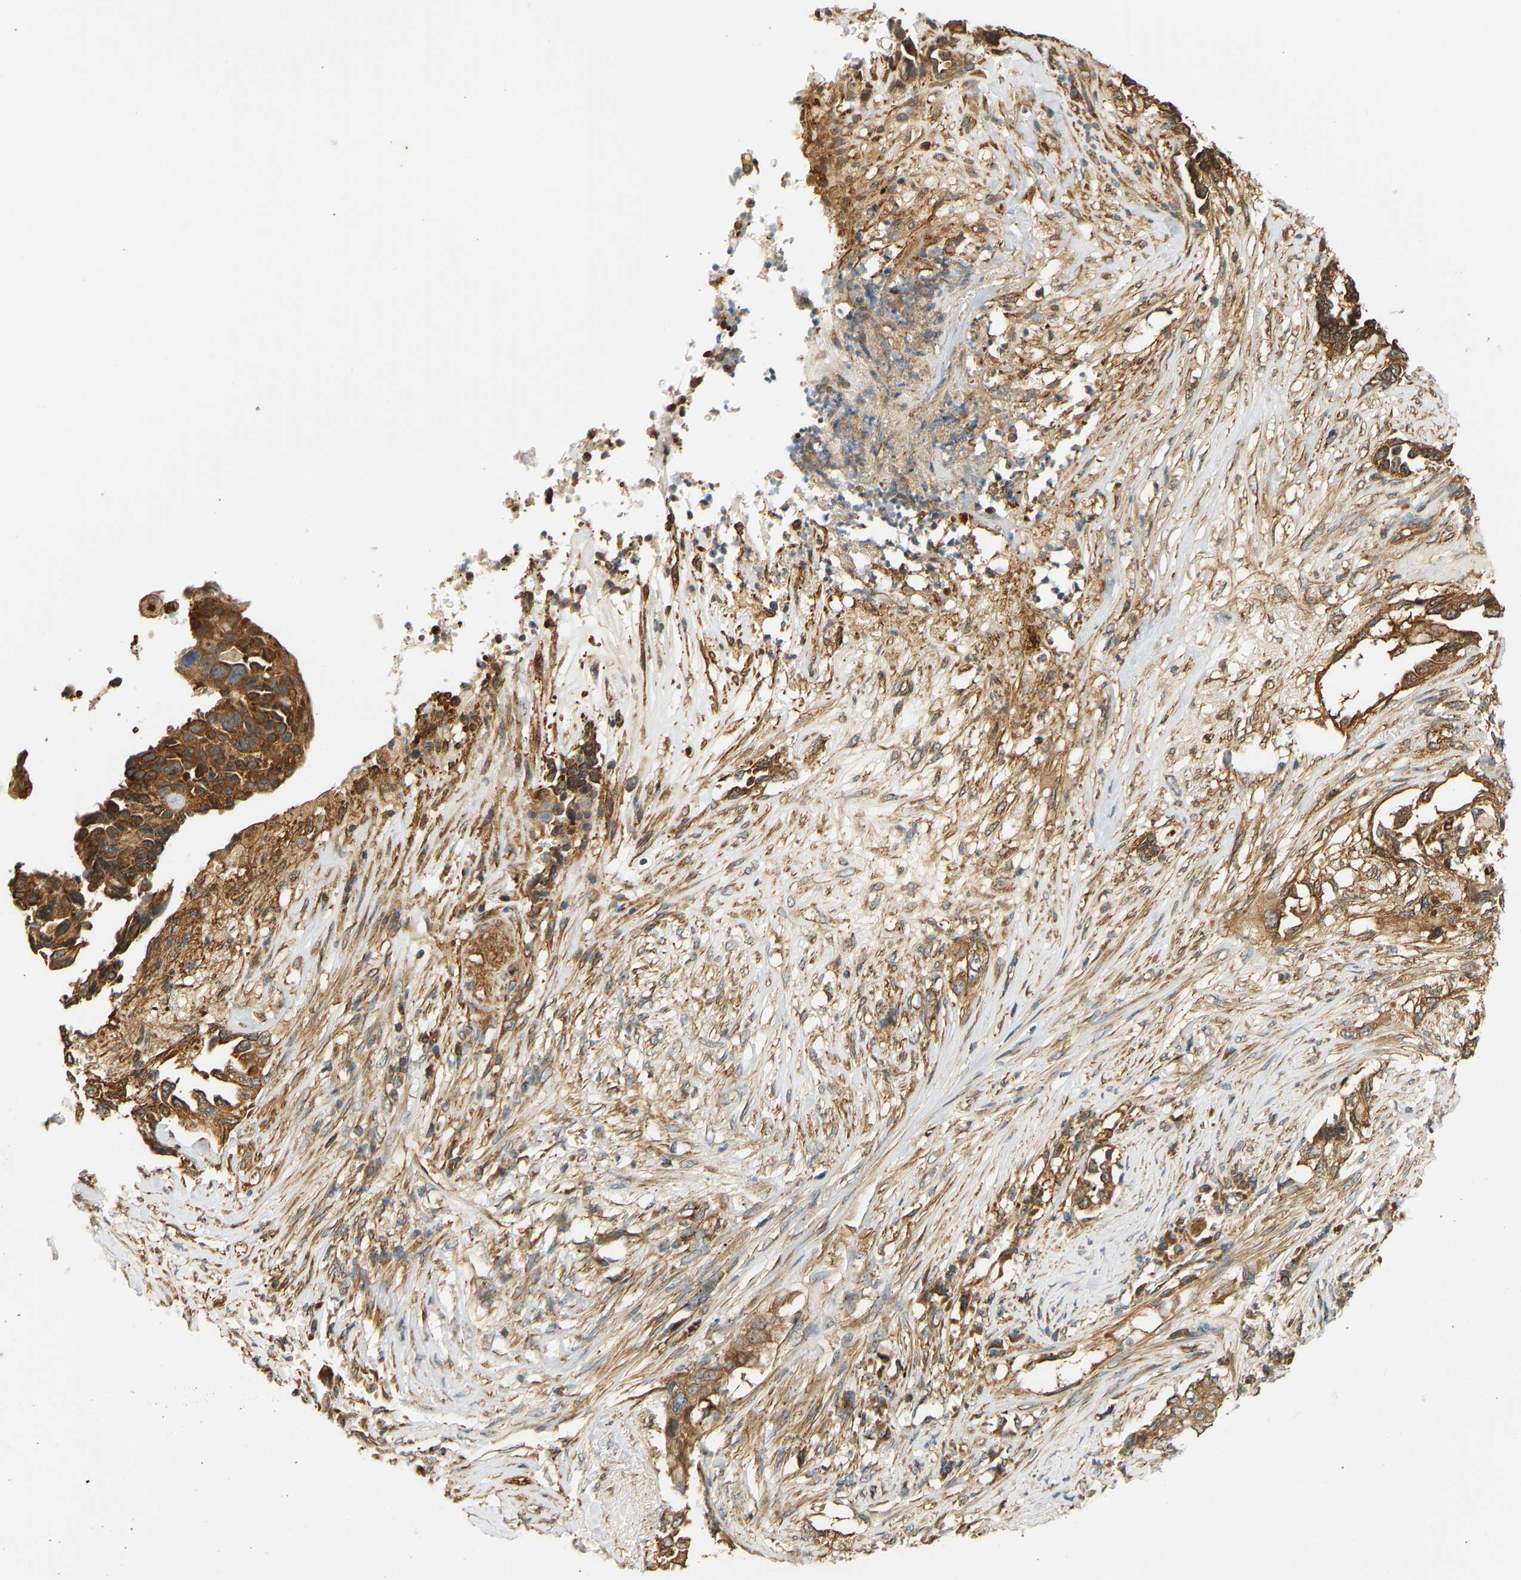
{"staining": {"intensity": "moderate", "quantity": ">75%", "location": "cytoplasmic/membranous"}, "tissue": "lung cancer", "cell_type": "Tumor cells", "image_type": "cancer", "snomed": [{"axis": "morphology", "description": "Adenocarcinoma, NOS"}, {"axis": "topography", "description": "Lung"}], "caption": "Adenocarcinoma (lung) stained with a brown dye reveals moderate cytoplasmic/membranous positive positivity in about >75% of tumor cells.", "gene": "CEP57", "patient": {"sex": "female", "age": 51}}